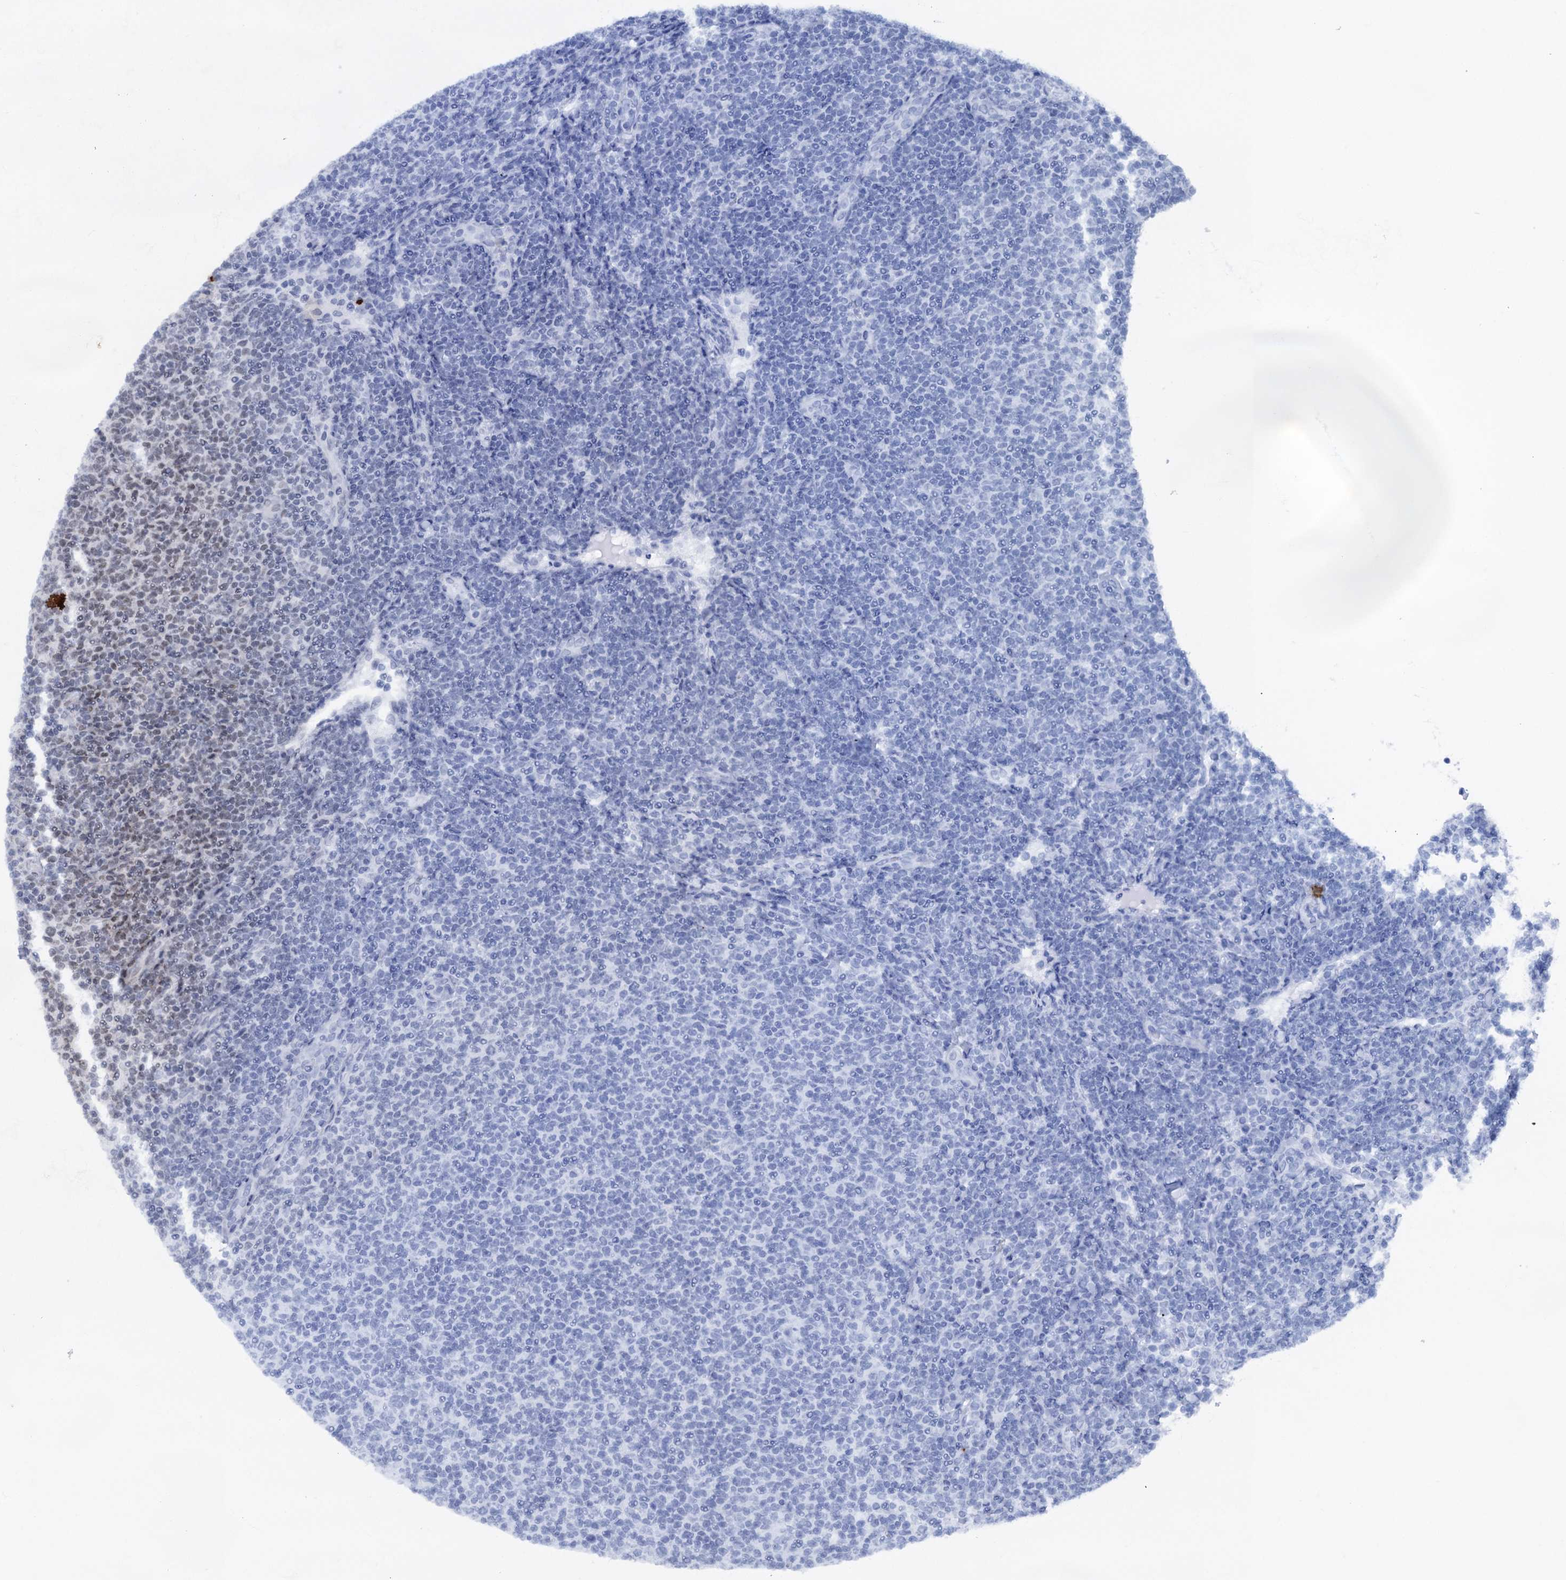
{"staining": {"intensity": "weak", "quantity": "<25%", "location": "nuclear"}, "tissue": "lymphoma", "cell_type": "Tumor cells", "image_type": "cancer", "snomed": [{"axis": "morphology", "description": "Malignant lymphoma, non-Hodgkin's type, Low grade"}, {"axis": "topography", "description": "Lymph node"}], "caption": "The photomicrograph demonstrates no significant staining in tumor cells of malignant lymphoma, non-Hodgkin's type (low-grade).", "gene": "ZCCHC10", "patient": {"sex": "male", "age": 66}}